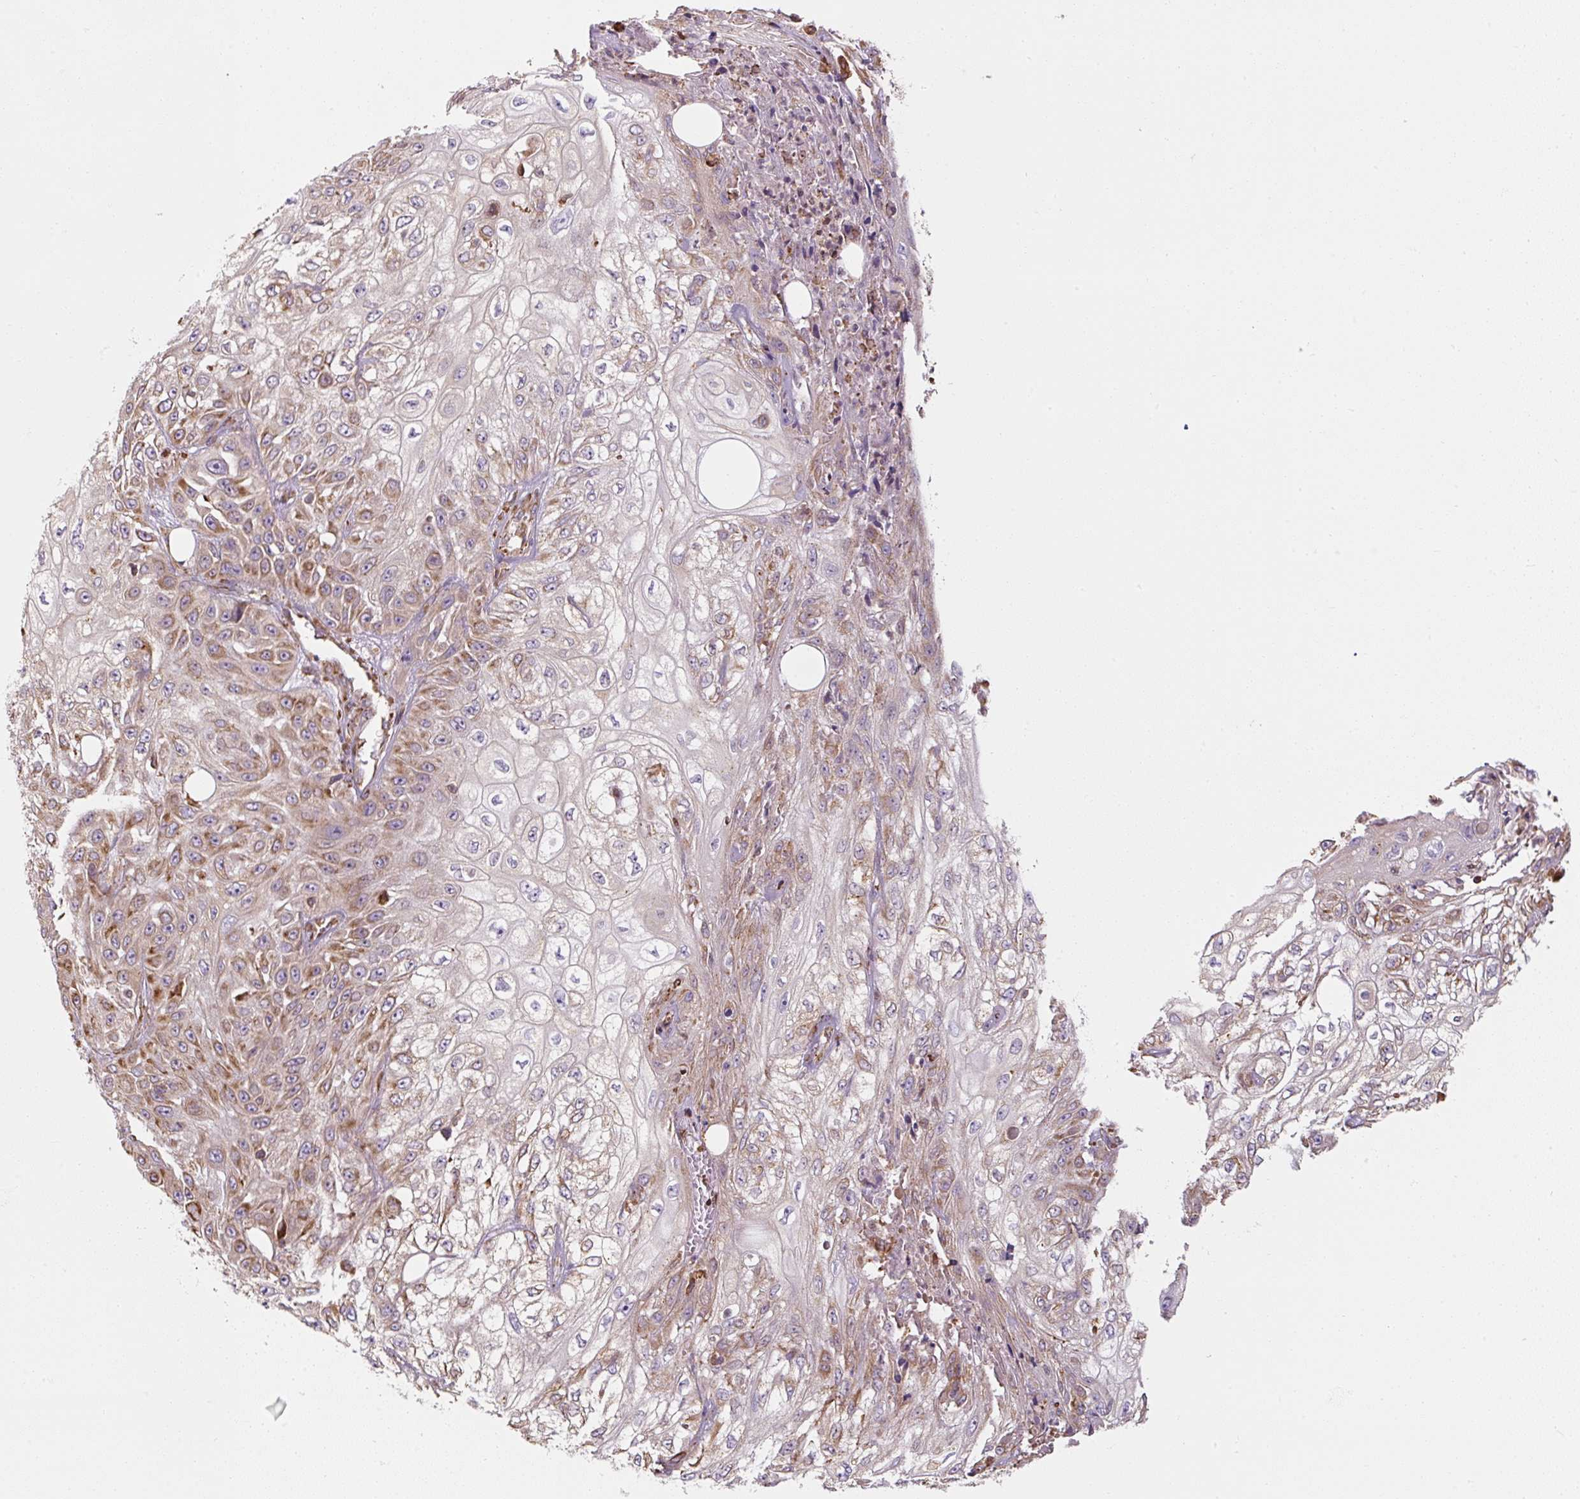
{"staining": {"intensity": "moderate", "quantity": "25%-75%", "location": "cytoplasmic/membranous"}, "tissue": "skin cancer", "cell_type": "Tumor cells", "image_type": "cancer", "snomed": [{"axis": "morphology", "description": "Squamous cell carcinoma, NOS"}, {"axis": "morphology", "description": "Squamous cell carcinoma, metastatic, NOS"}, {"axis": "topography", "description": "Skin"}, {"axis": "topography", "description": "Lymph node"}], "caption": "DAB (3,3'-diaminobenzidine) immunohistochemical staining of human skin cancer (squamous cell carcinoma) displays moderate cytoplasmic/membranous protein staining in about 25%-75% of tumor cells.", "gene": "PRKCSH", "patient": {"sex": "male", "age": 75}}